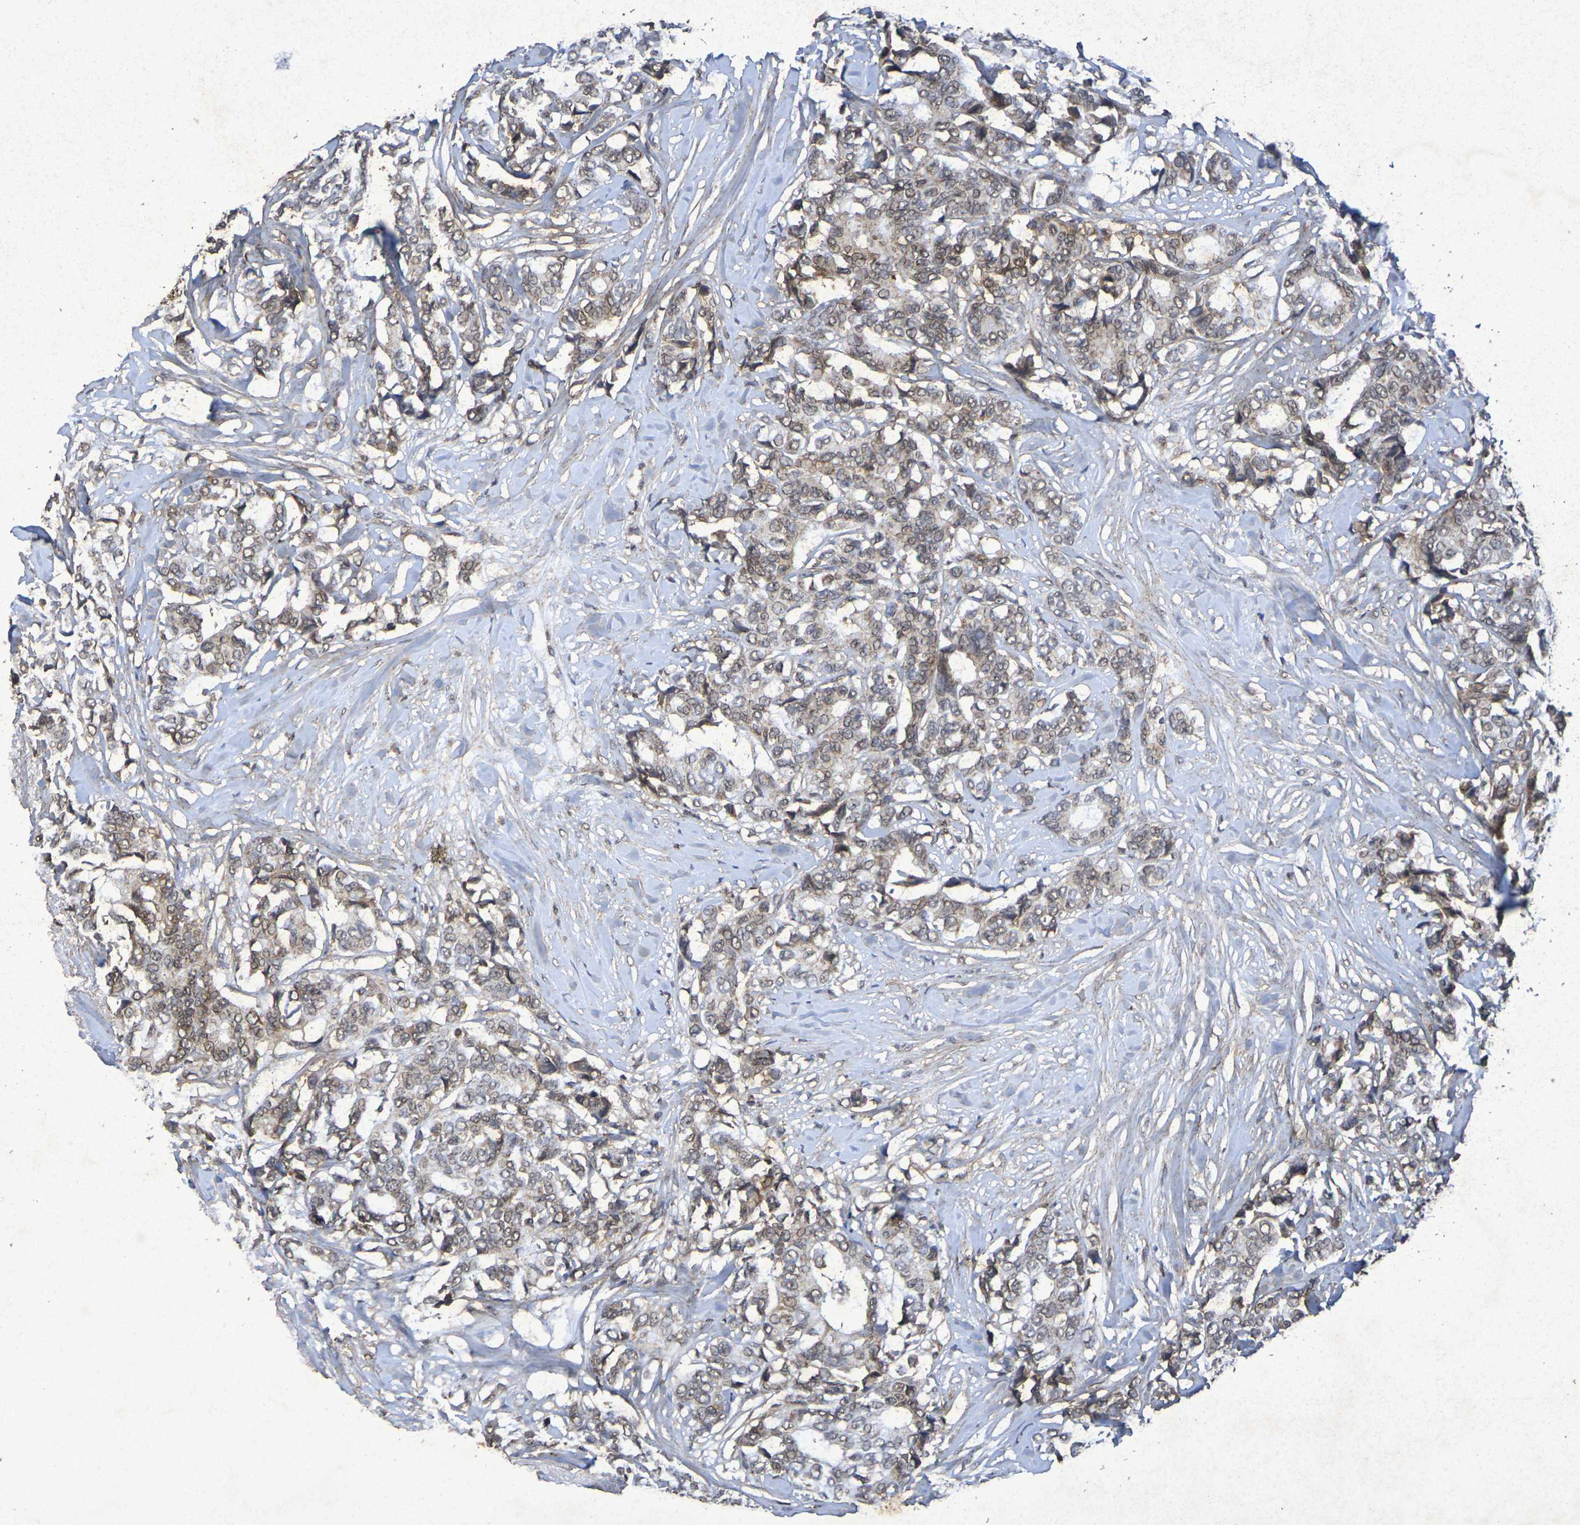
{"staining": {"intensity": "moderate", "quantity": ">75%", "location": "cytoplasmic/membranous,nuclear"}, "tissue": "breast cancer", "cell_type": "Tumor cells", "image_type": "cancer", "snomed": [{"axis": "morphology", "description": "Duct carcinoma"}, {"axis": "topography", "description": "Breast"}], "caption": "Protein expression by immunohistochemistry reveals moderate cytoplasmic/membranous and nuclear staining in about >75% of tumor cells in breast cancer.", "gene": "GUCY1A2", "patient": {"sex": "female", "age": 87}}